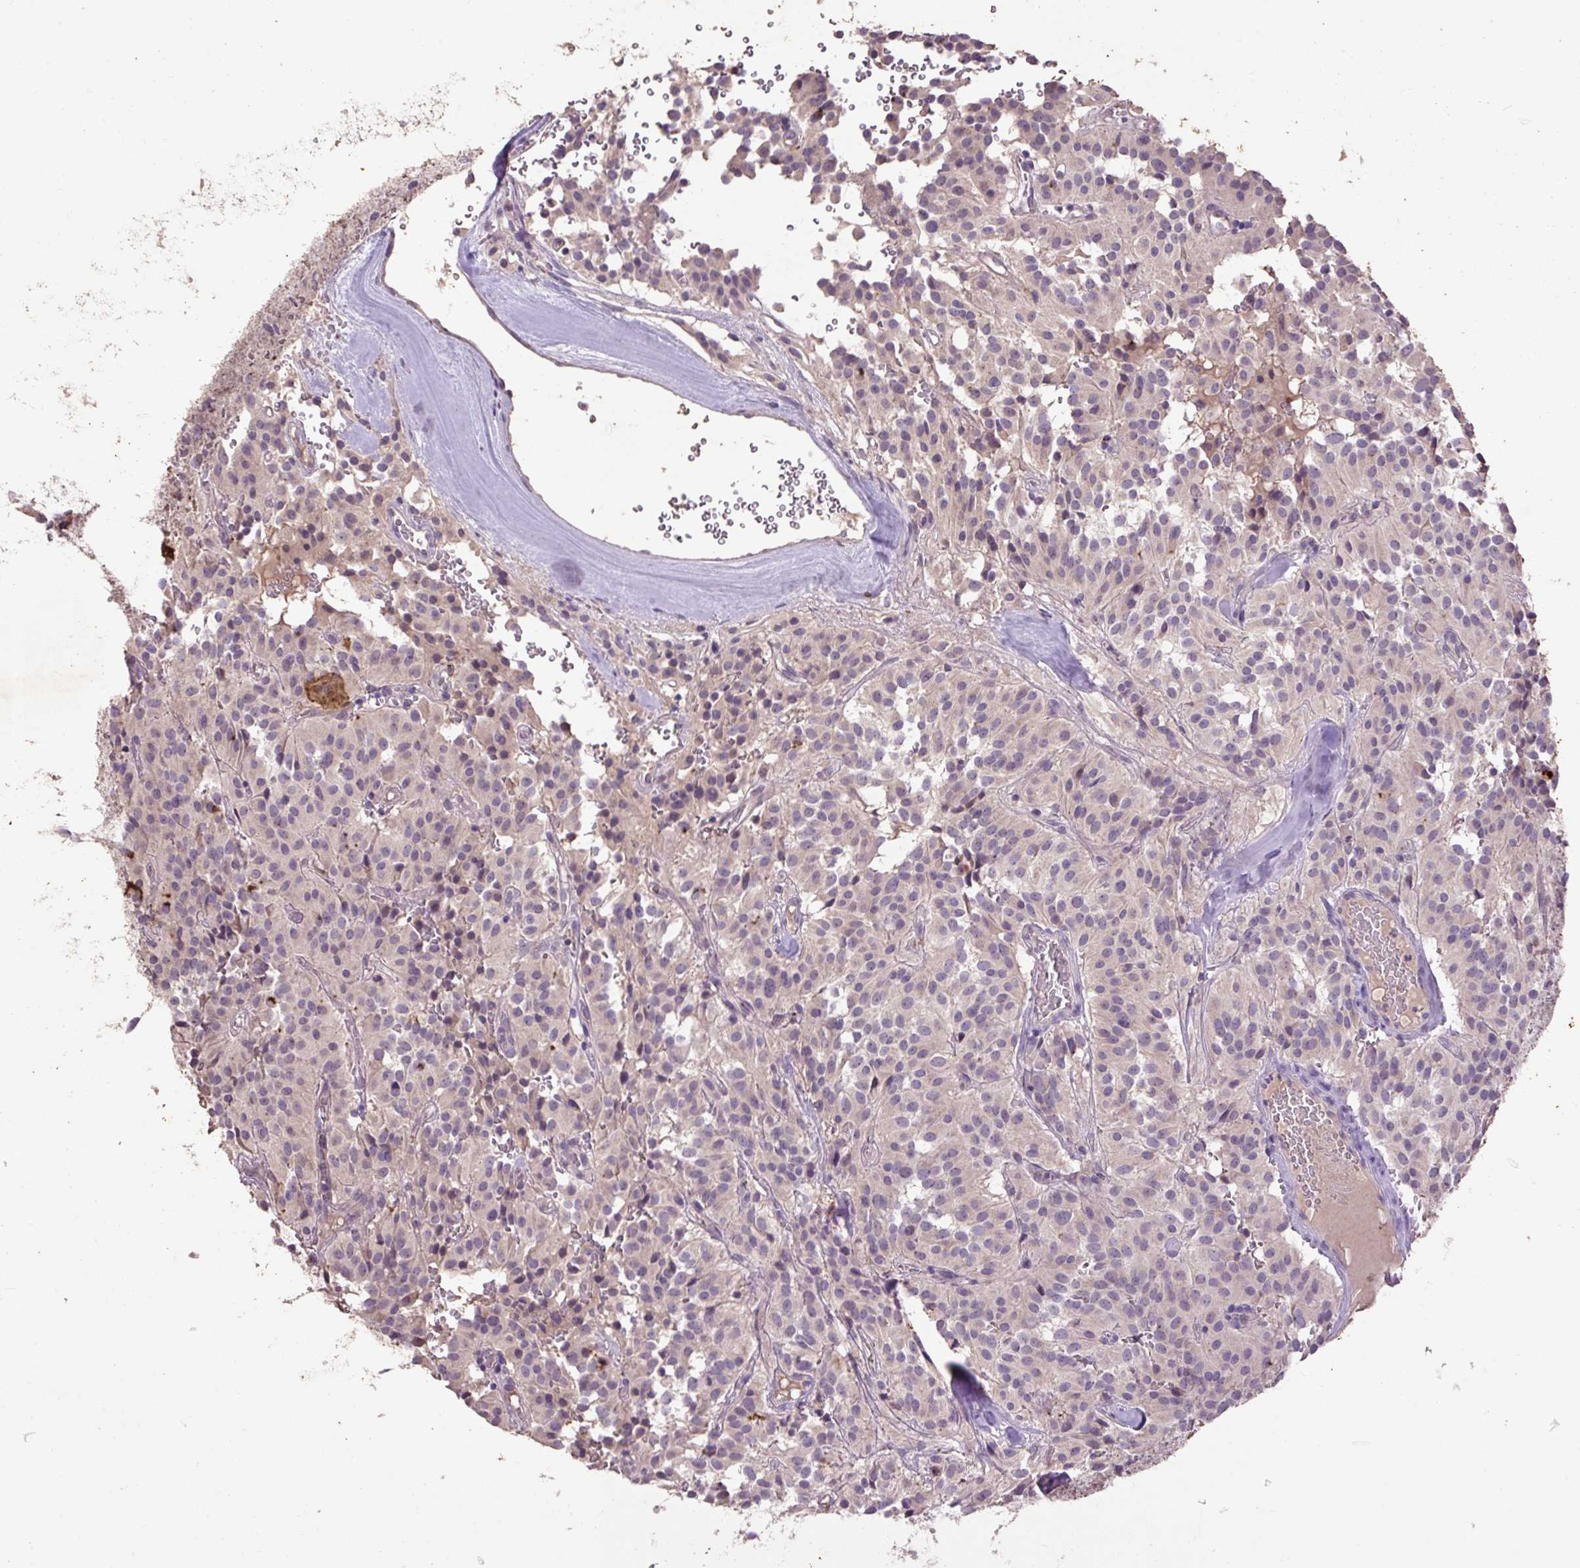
{"staining": {"intensity": "negative", "quantity": "none", "location": "none"}, "tissue": "glioma", "cell_type": "Tumor cells", "image_type": "cancer", "snomed": [{"axis": "morphology", "description": "Glioma, malignant, Low grade"}, {"axis": "topography", "description": "Brain"}], "caption": "Malignant glioma (low-grade) stained for a protein using IHC reveals no positivity tumor cells.", "gene": "LRTM2", "patient": {"sex": "male", "age": 42}}